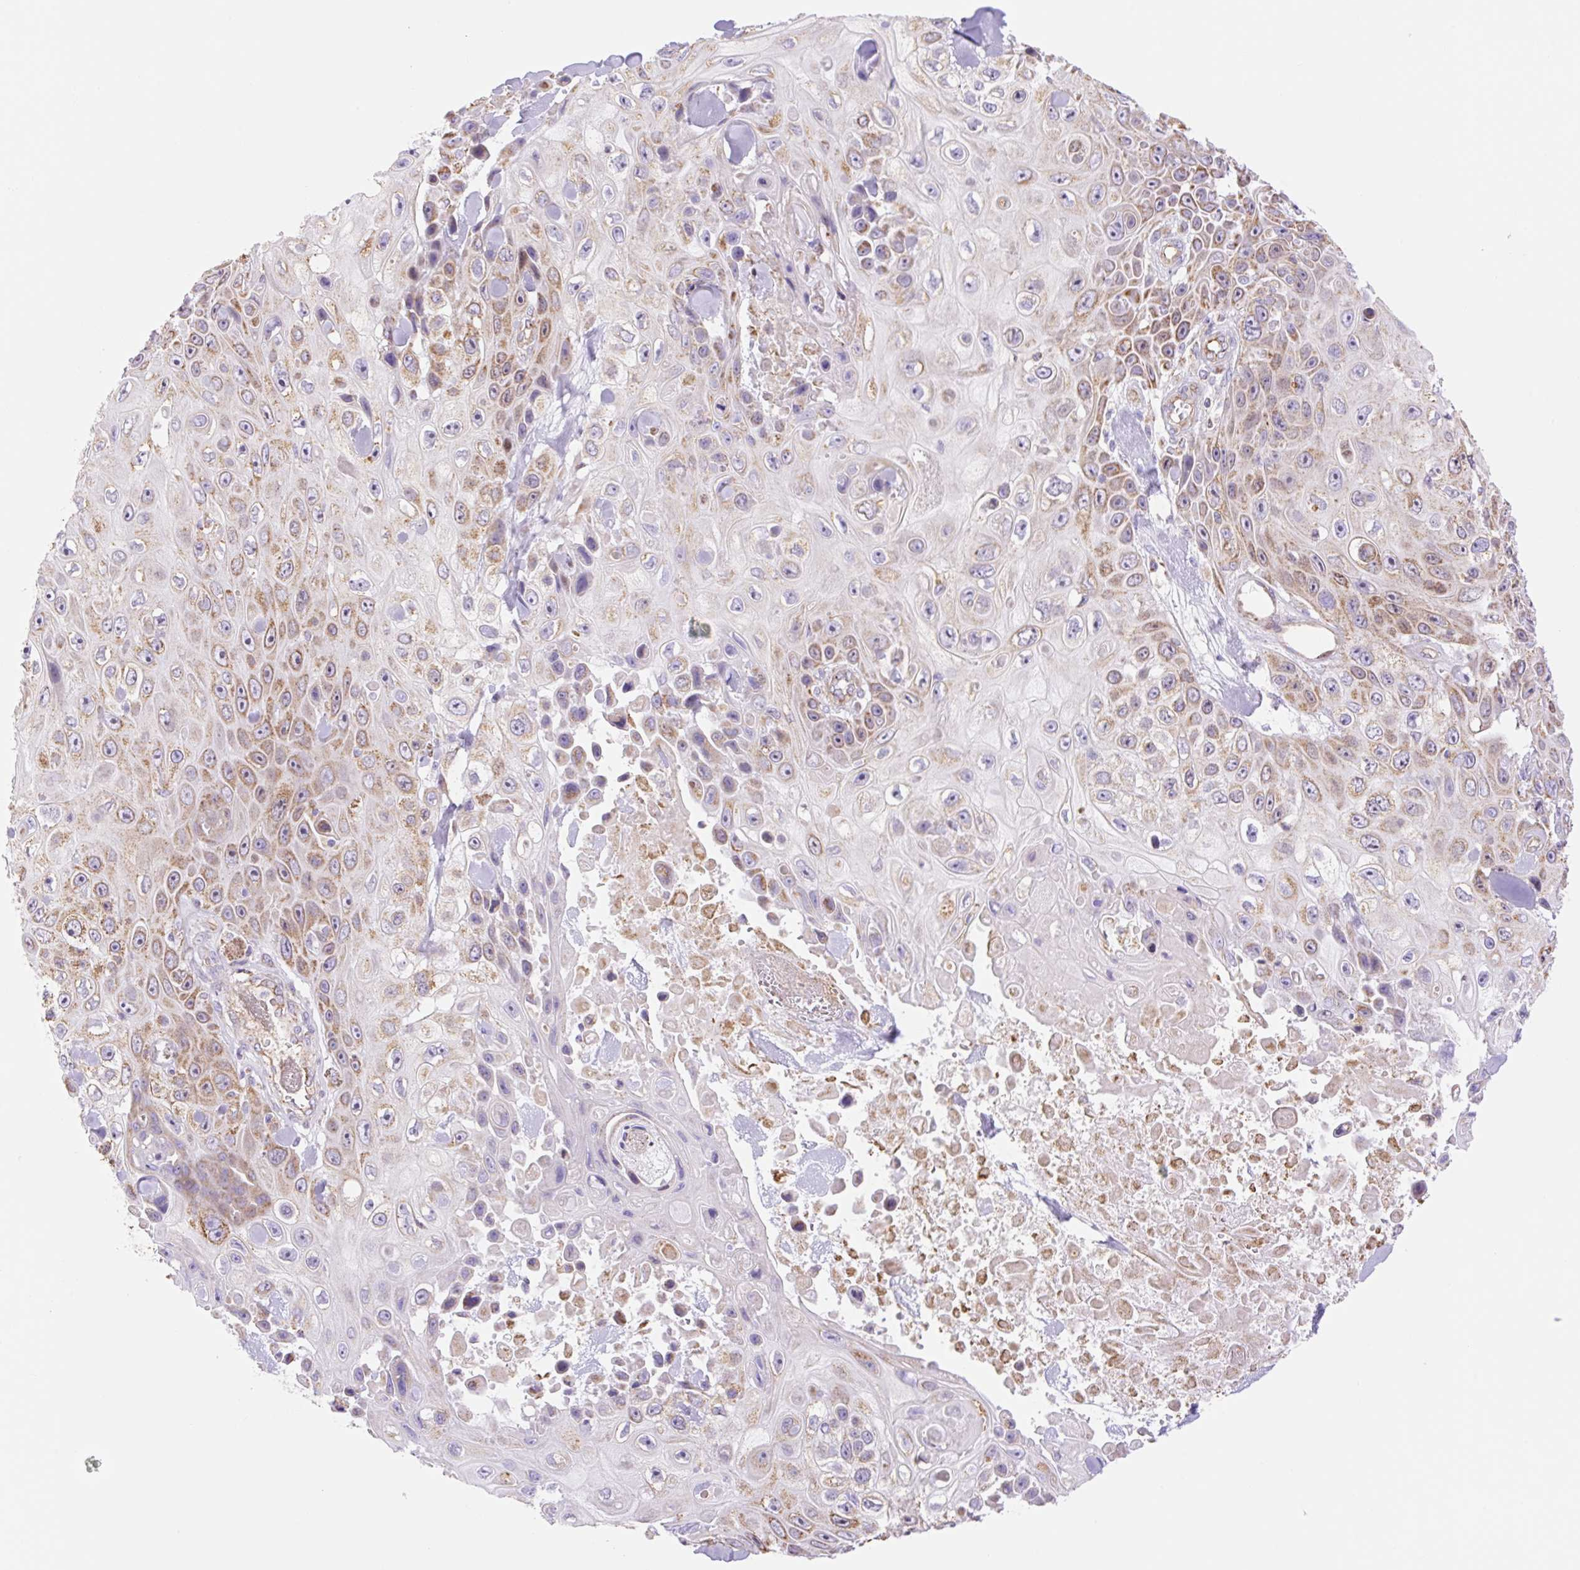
{"staining": {"intensity": "moderate", "quantity": "25%-75%", "location": "cytoplasmic/membranous"}, "tissue": "skin cancer", "cell_type": "Tumor cells", "image_type": "cancer", "snomed": [{"axis": "morphology", "description": "Squamous cell carcinoma, NOS"}, {"axis": "topography", "description": "Skin"}], "caption": "Immunohistochemistry (DAB) staining of skin cancer demonstrates moderate cytoplasmic/membranous protein positivity in approximately 25%-75% of tumor cells.", "gene": "ESAM", "patient": {"sex": "male", "age": 82}}